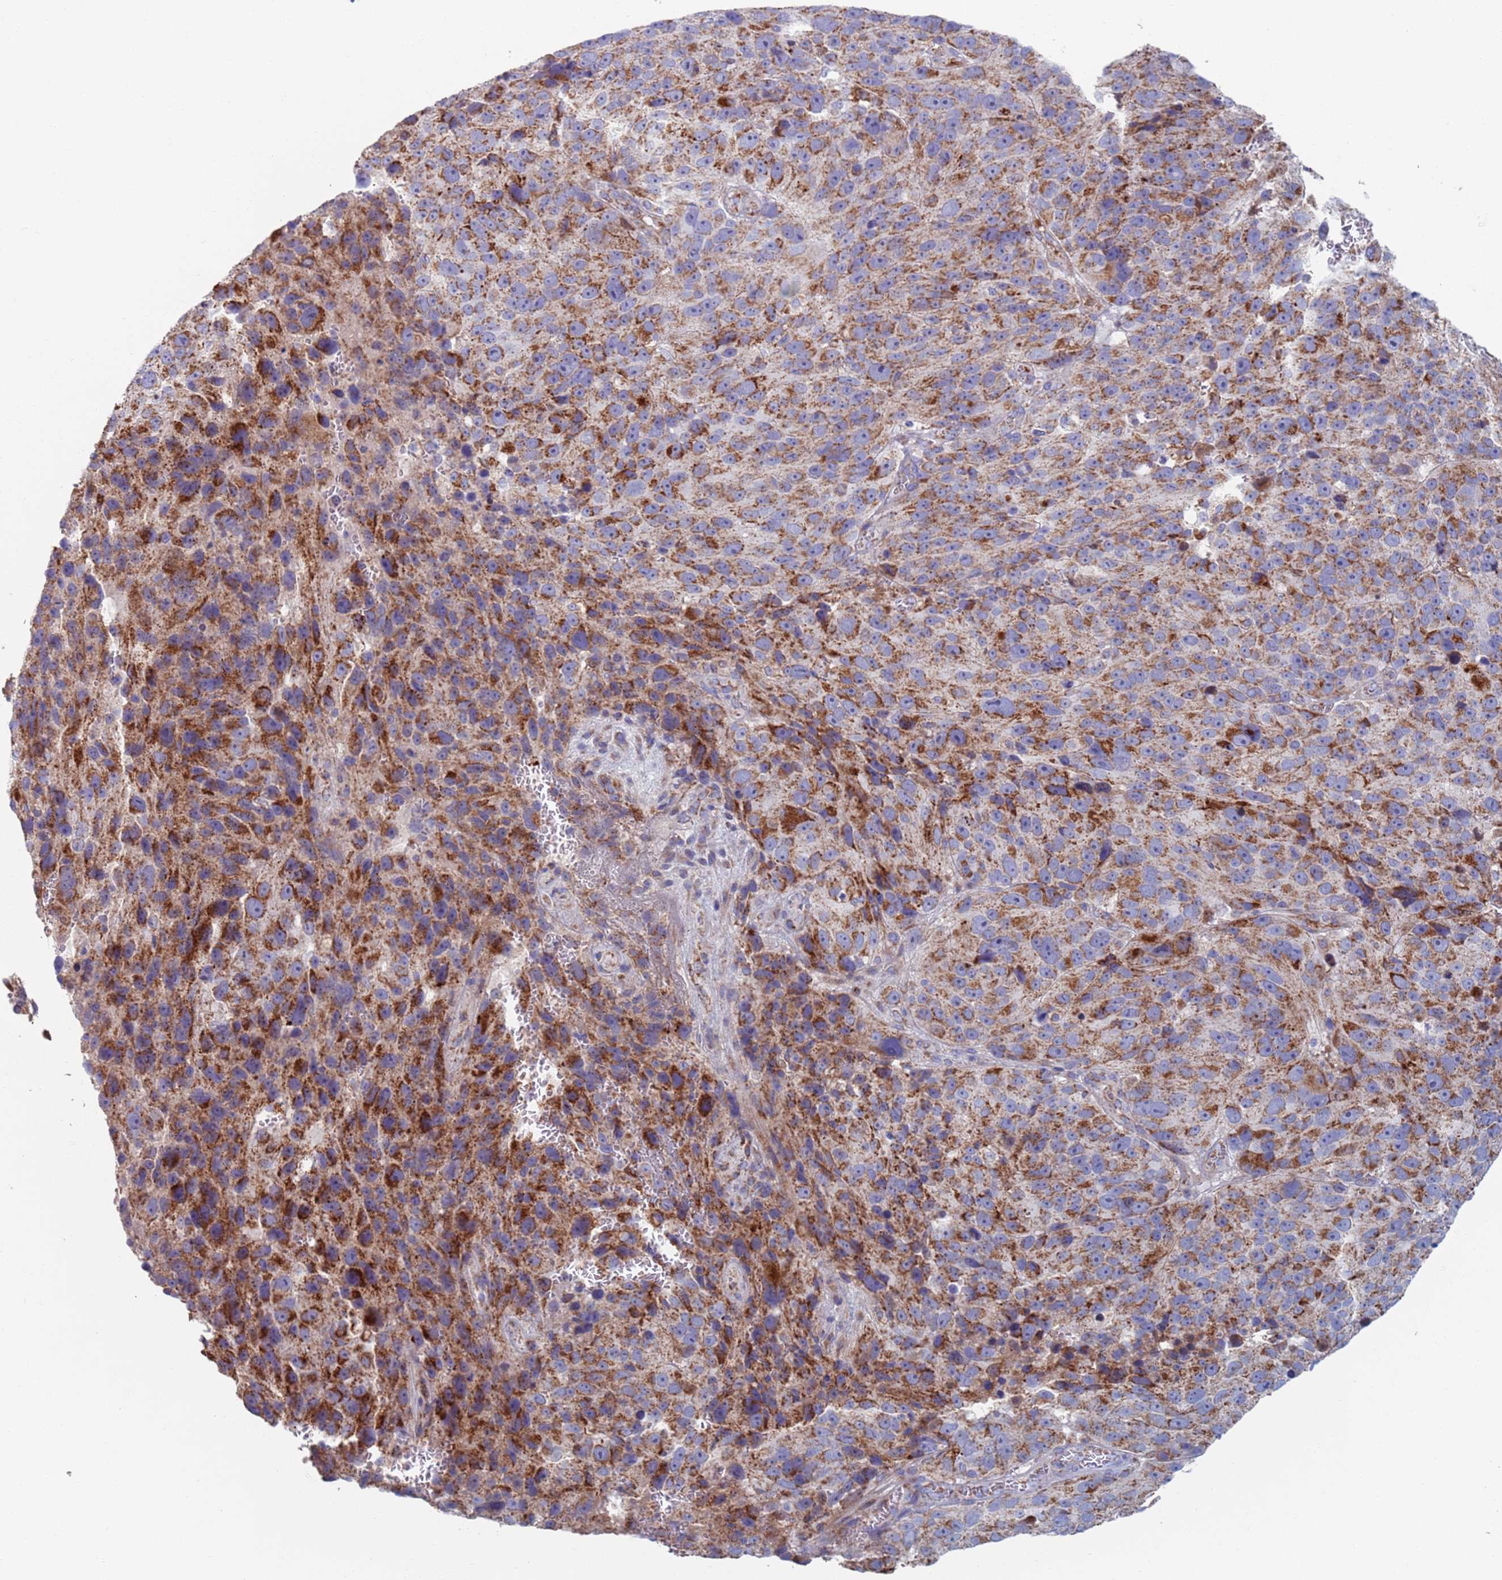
{"staining": {"intensity": "strong", "quantity": ">75%", "location": "cytoplasmic/membranous"}, "tissue": "melanoma", "cell_type": "Tumor cells", "image_type": "cancer", "snomed": [{"axis": "morphology", "description": "Malignant melanoma, NOS"}, {"axis": "topography", "description": "Skin"}], "caption": "A micrograph showing strong cytoplasmic/membranous expression in about >75% of tumor cells in malignant melanoma, as visualized by brown immunohistochemical staining.", "gene": "MRPL22", "patient": {"sex": "male", "age": 84}}